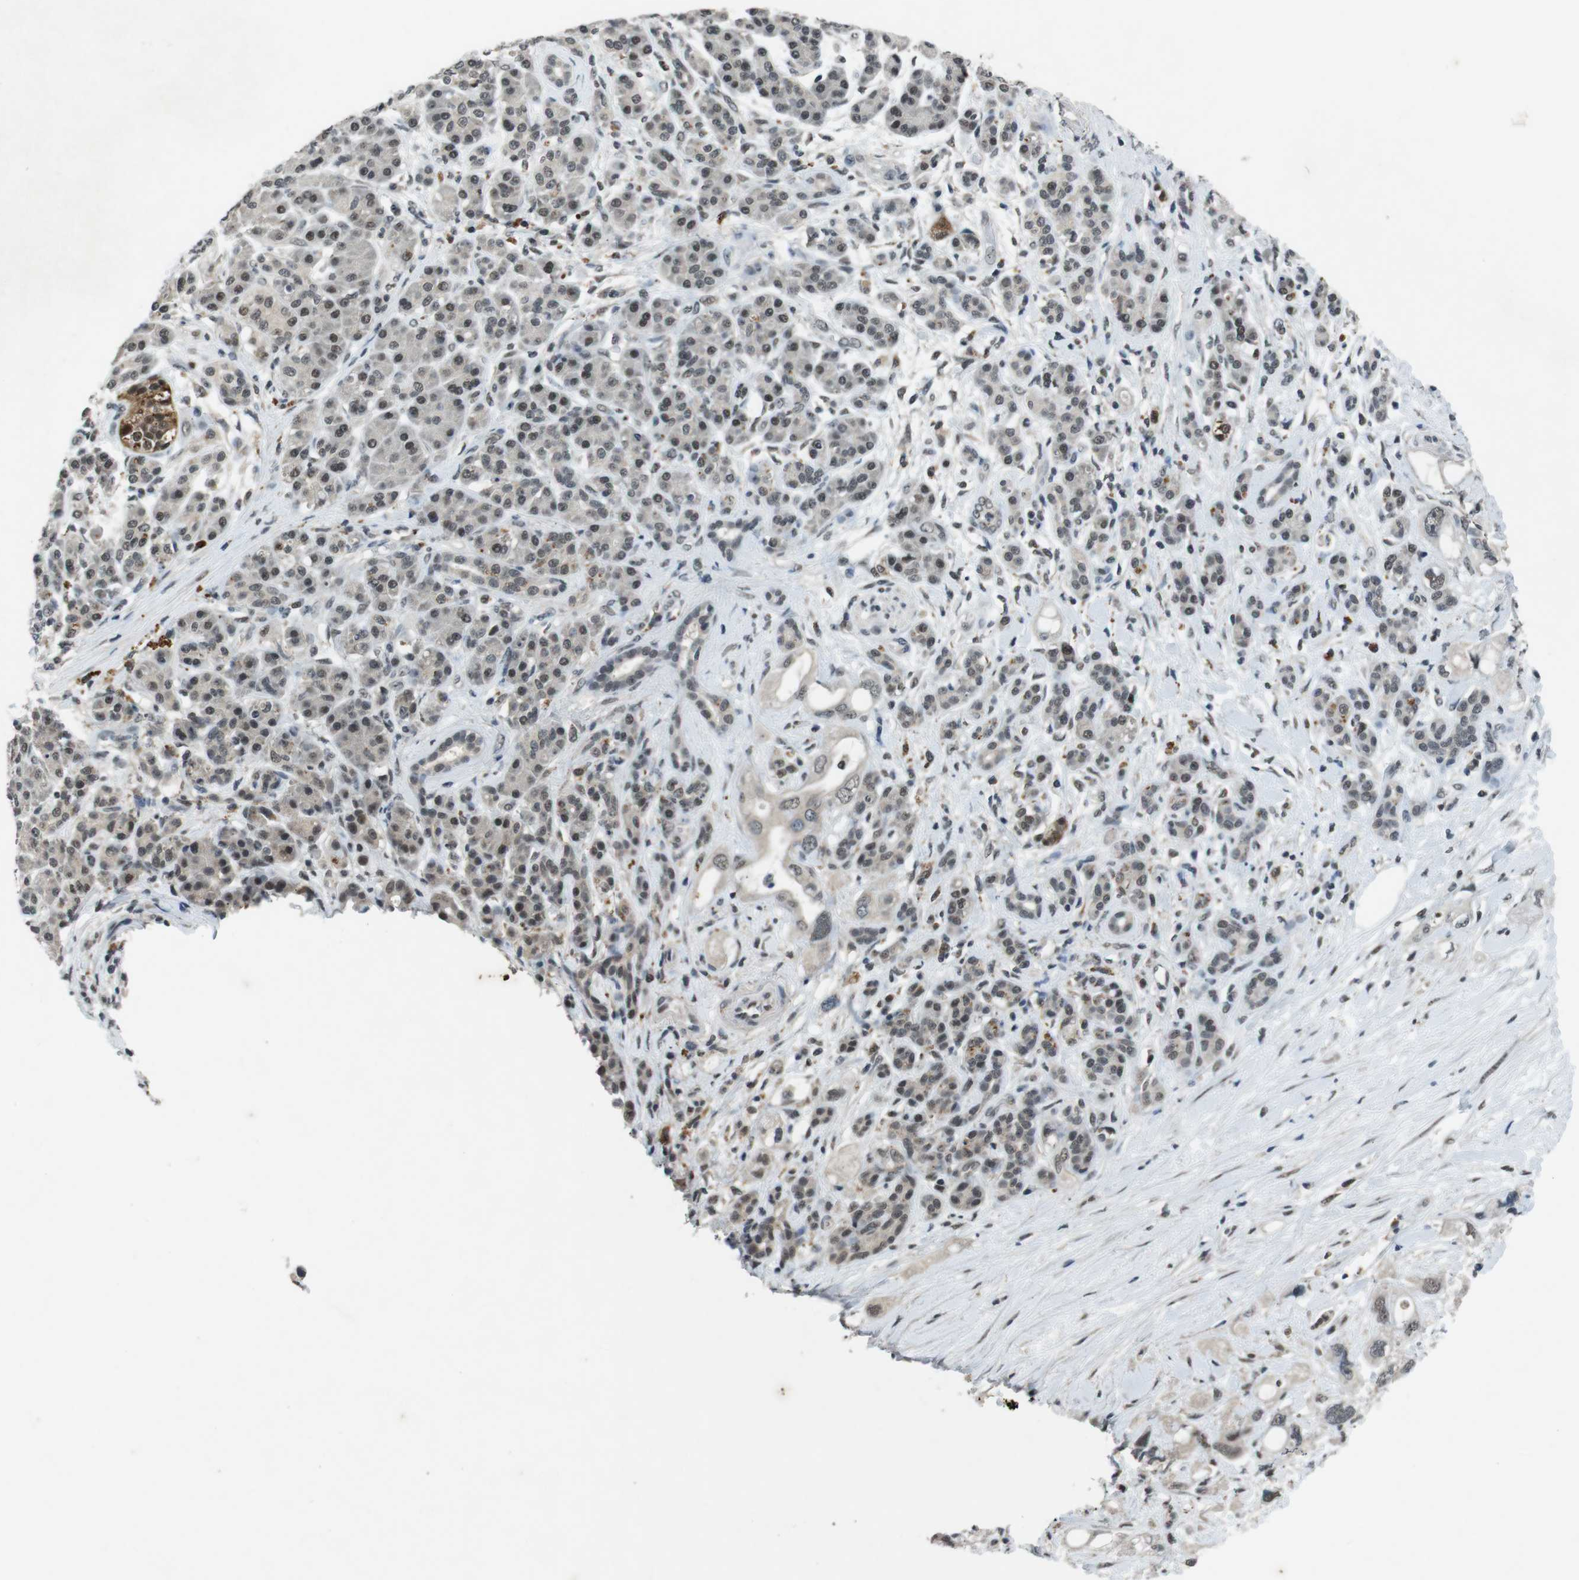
{"staining": {"intensity": "weak", "quantity": ">75%", "location": "nuclear"}, "tissue": "pancreatic cancer", "cell_type": "Tumor cells", "image_type": "cancer", "snomed": [{"axis": "morphology", "description": "Adenocarcinoma, NOS"}, {"axis": "topography", "description": "Pancreas"}], "caption": "Tumor cells display low levels of weak nuclear staining in approximately >75% of cells in human adenocarcinoma (pancreatic). Nuclei are stained in blue.", "gene": "USP7", "patient": {"sex": "female", "age": 56}}